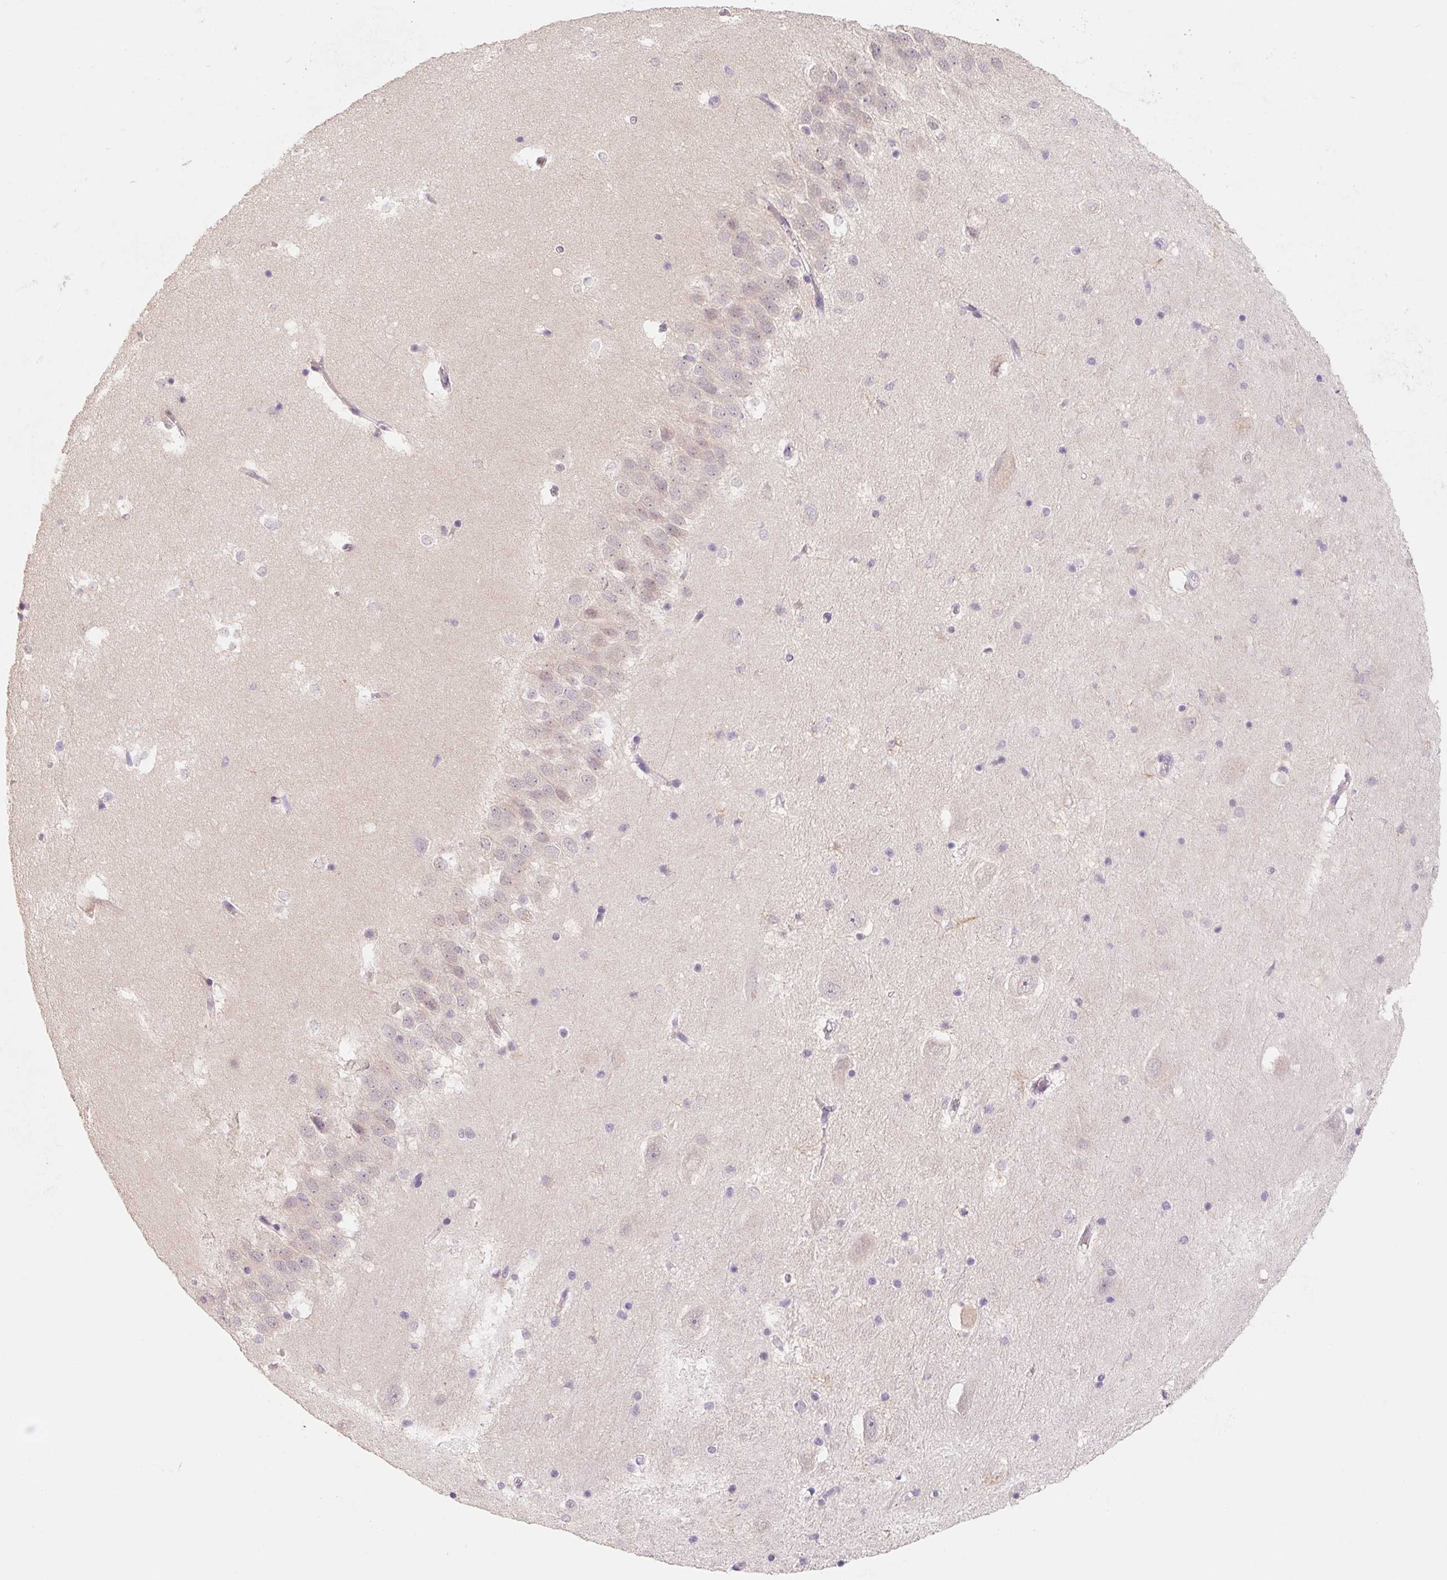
{"staining": {"intensity": "negative", "quantity": "none", "location": "none"}, "tissue": "hippocampus", "cell_type": "Glial cells", "image_type": "normal", "snomed": [{"axis": "morphology", "description": "Normal tissue, NOS"}, {"axis": "topography", "description": "Hippocampus"}], "caption": "Hippocampus stained for a protein using immunohistochemistry exhibits no staining glial cells.", "gene": "CAPZA3", "patient": {"sex": "male", "age": 58}}